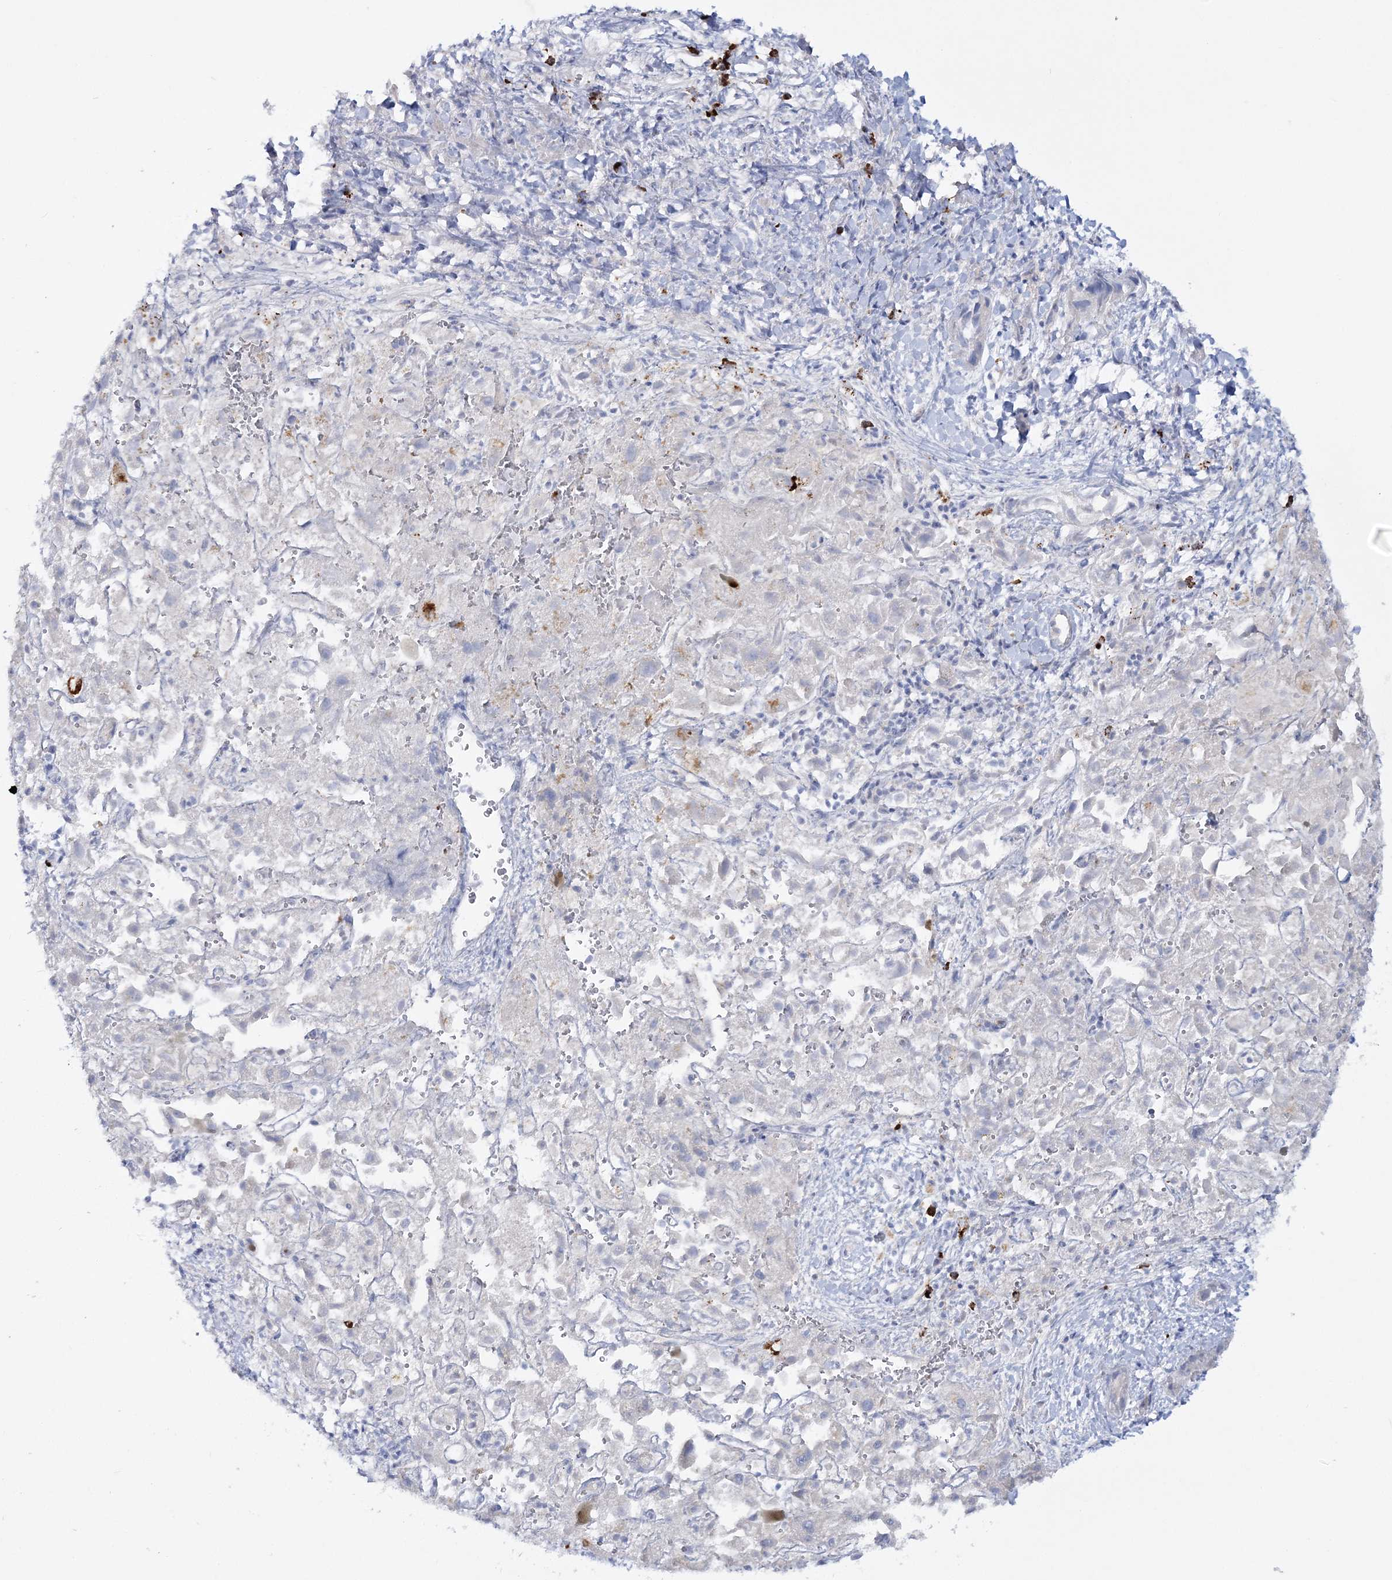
{"staining": {"intensity": "negative", "quantity": "none", "location": "none"}, "tissue": "liver cancer", "cell_type": "Tumor cells", "image_type": "cancer", "snomed": [{"axis": "morphology", "description": "Cholangiocarcinoma"}, {"axis": "topography", "description": "Liver"}], "caption": "The IHC photomicrograph has no significant expression in tumor cells of liver cancer (cholangiocarcinoma) tissue. The staining is performed using DAB brown chromogen with nuclei counter-stained in using hematoxylin.", "gene": "WDSUB1", "patient": {"sex": "female", "age": 52}}